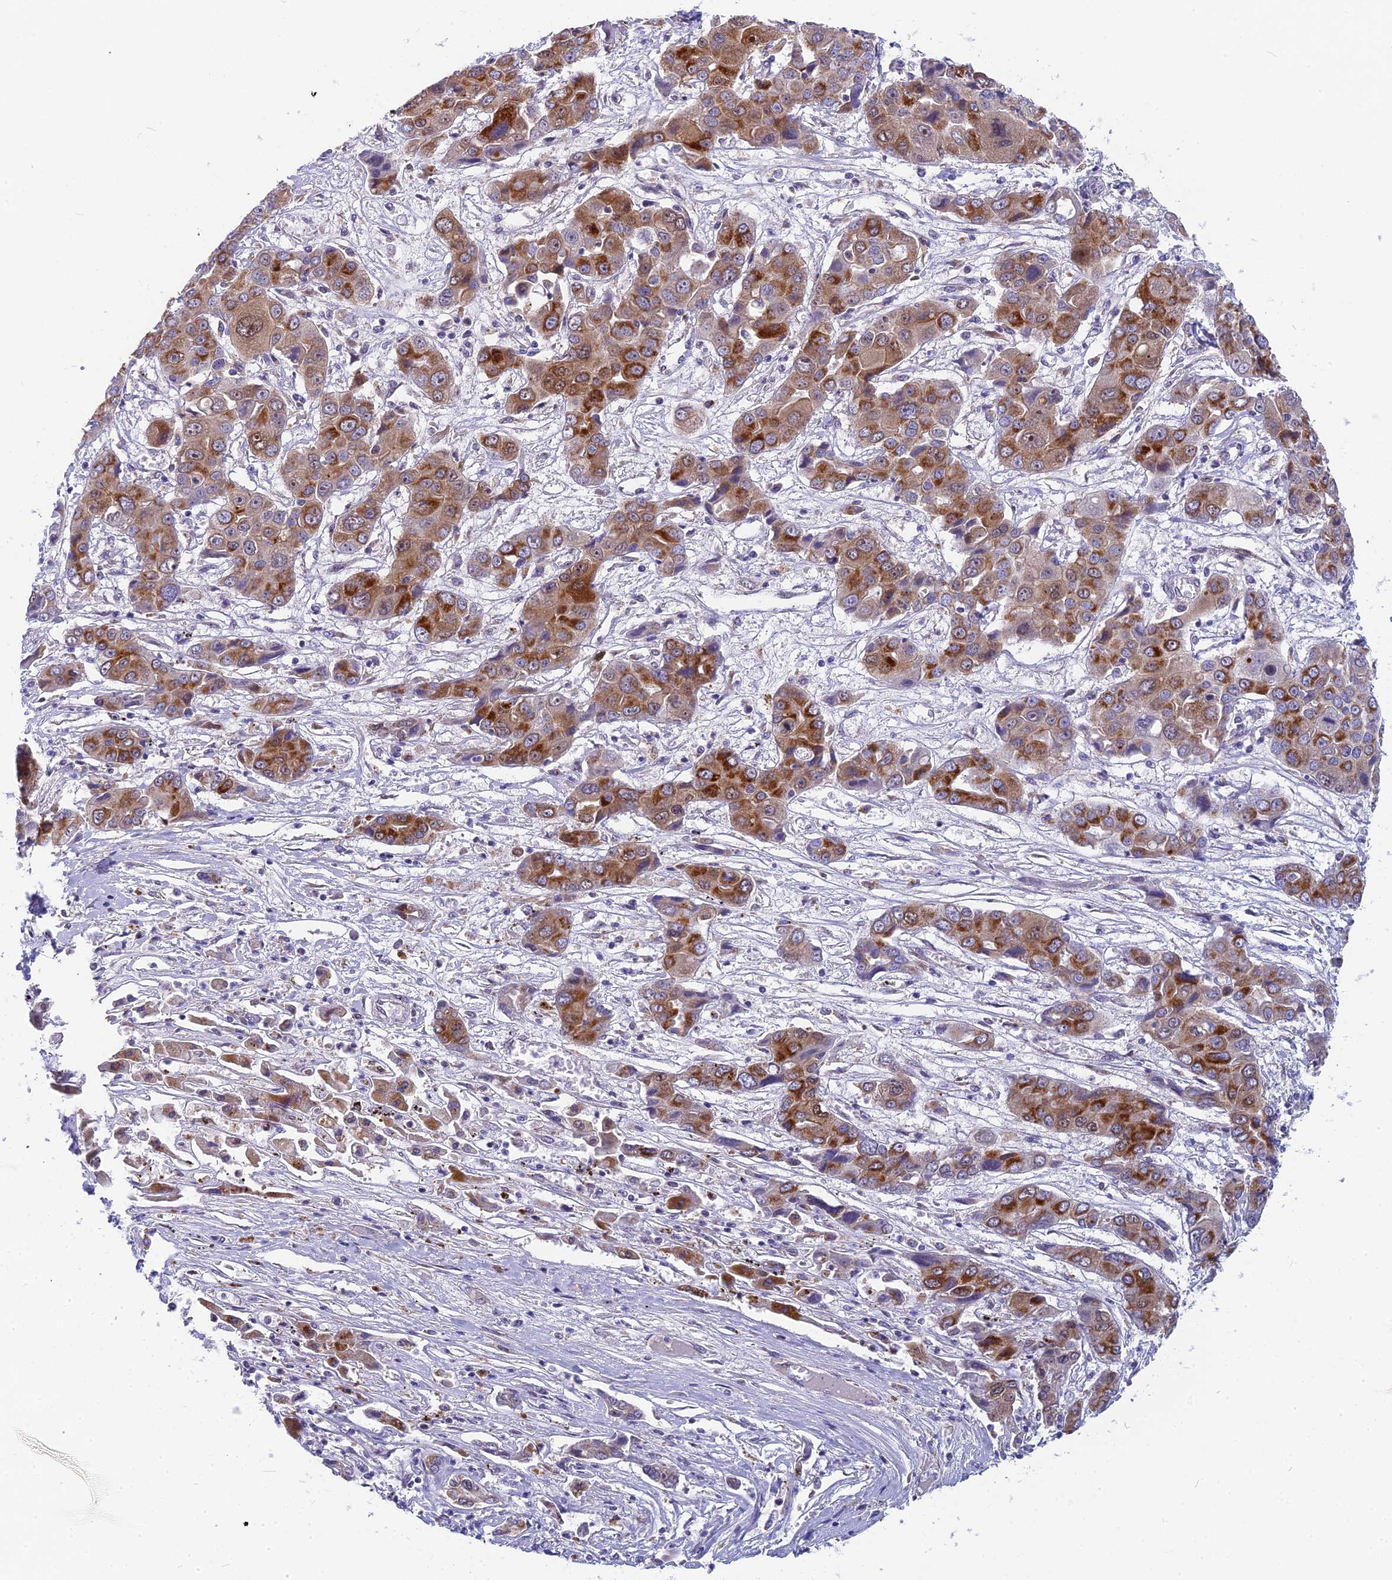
{"staining": {"intensity": "strong", "quantity": "25%-75%", "location": "cytoplasmic/membranous"}, "tissue": "liver cancer", "cell_type": "Tumor cells", "image_type": "cancer", "snomed": [{"axis": "morphology", "description": "Cholangiocarcinoma"}, {"axis": "topography", "description": "Liver"}], "caption": "An image of human cholangiocarcinoma (liver) stained for a protein demonstrates strong cytoplasmic/membranous brown staining in tumor cells.", "gene": "CMC1", "patient": {"sex": "male", "age": 67}}